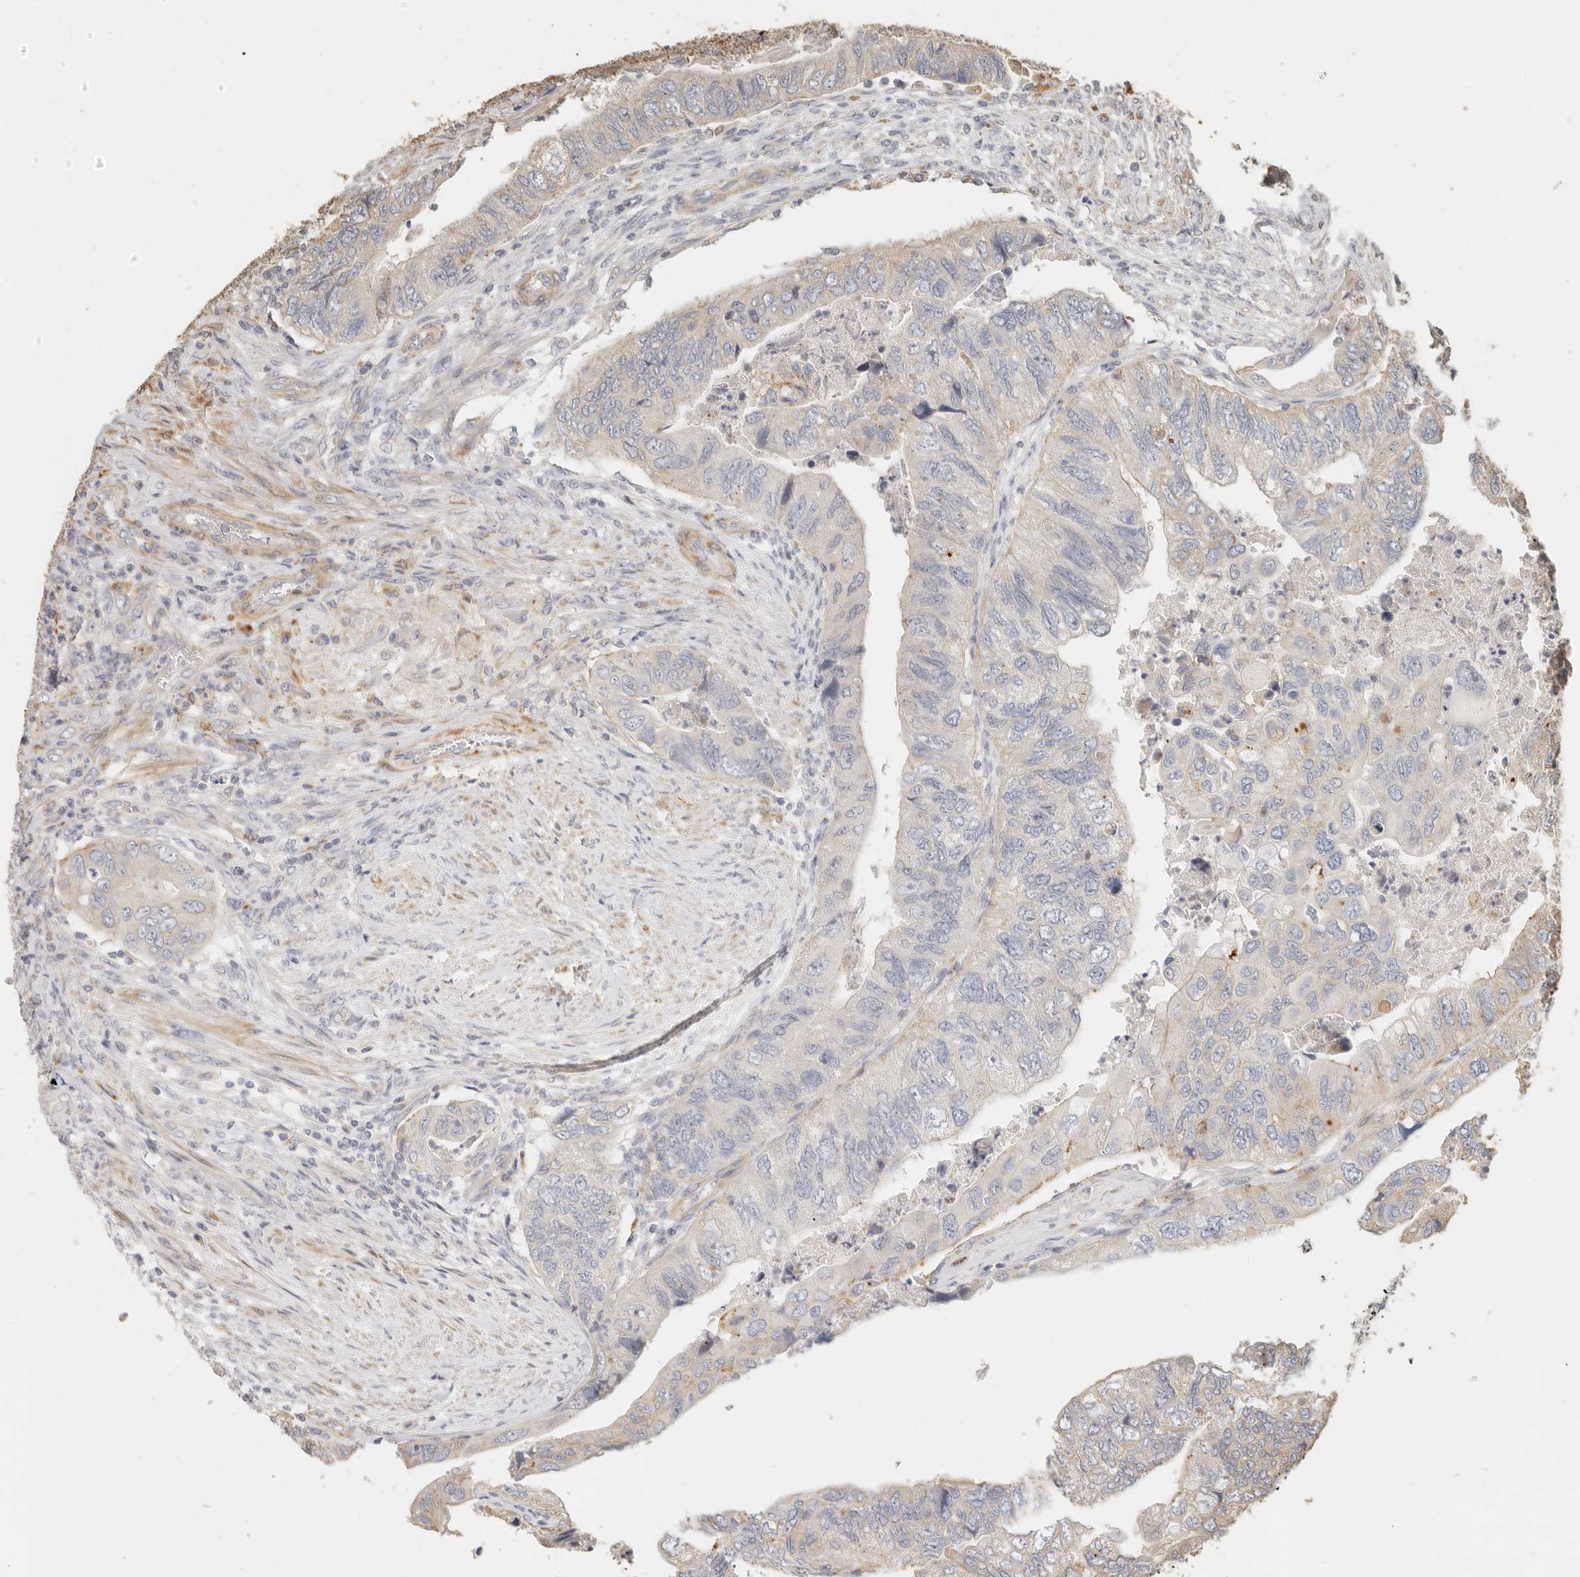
{"staining": {"intensity": "negative", "quantity": "none", "location": "none"}, "tissue": "colorectal cancer", "cell_type": "Tumor cells", "image_type": "cancer", "snomed": [{"axis": "morphology", "description": "Adenocarcinoma, NOS"}, {"axis": "topography", "description": "Rectum"}], "caption": "Tumor cells are negative for protein expression in human colorectal adenocarcinoma.", "gene": "PTPN22", "patient": {"sex": "male", "age": 63}}